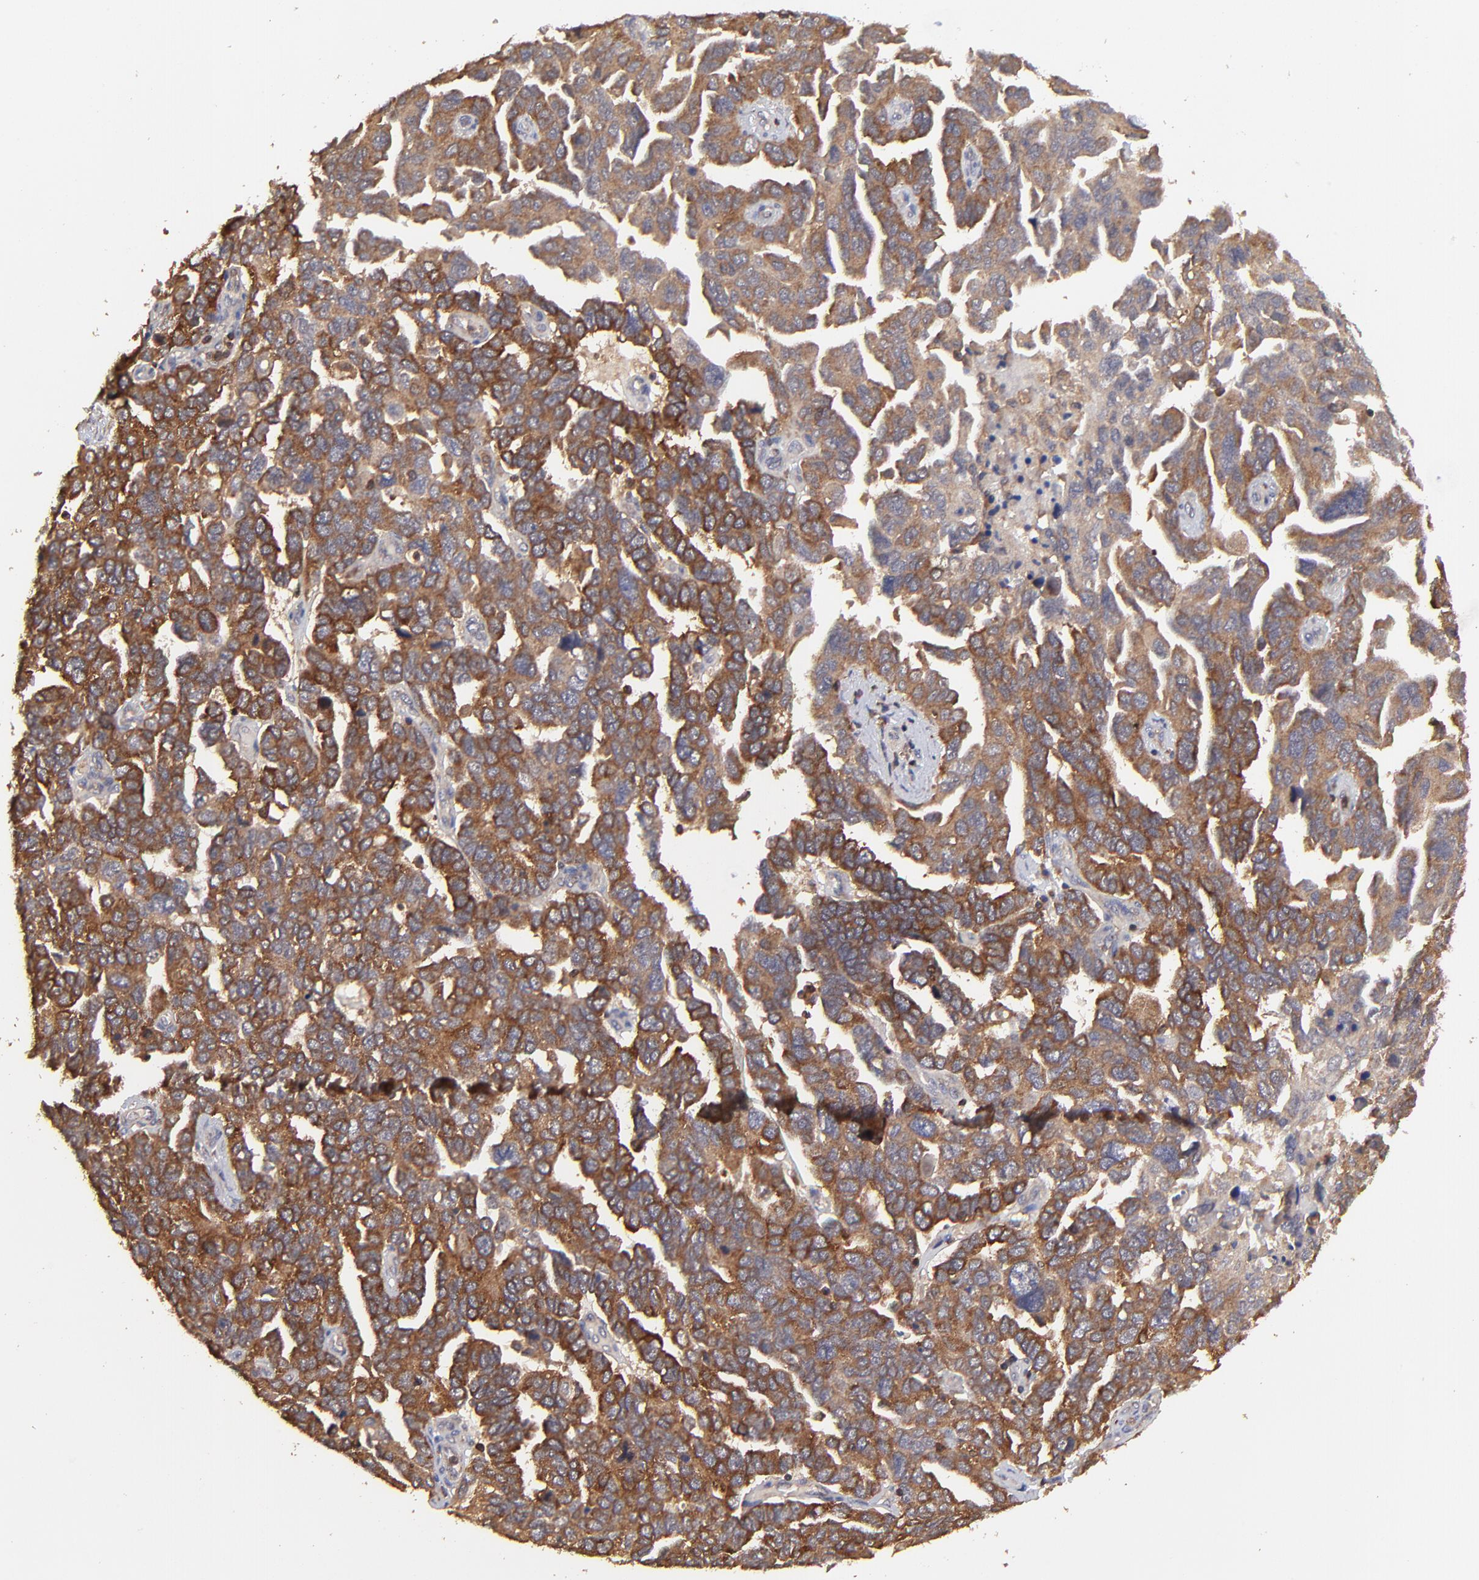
{"staining": {"intensity": "strong", "quantity": ">75%", "location": "cytoplasmic/membranous,nuclear"}, "tissue": "ovarian cancer", "cell_type": "Tumor cells", "image_type": "cancer", "snomed": [{"axis": "morphology", "description": "Cystadenocarcinoma, serous, NOS"}, {"axis": "topography", "description": "Ovary"}], "caption": "Brown immunohistochemical staining in serous cystadenocarcinoma (ovarian) displays strong cytoplasmic/membranous and nuclear positivity in about >75% of tumor cells.", "gene": "STON2", "patient": {"sex": "female", "age": 64}}